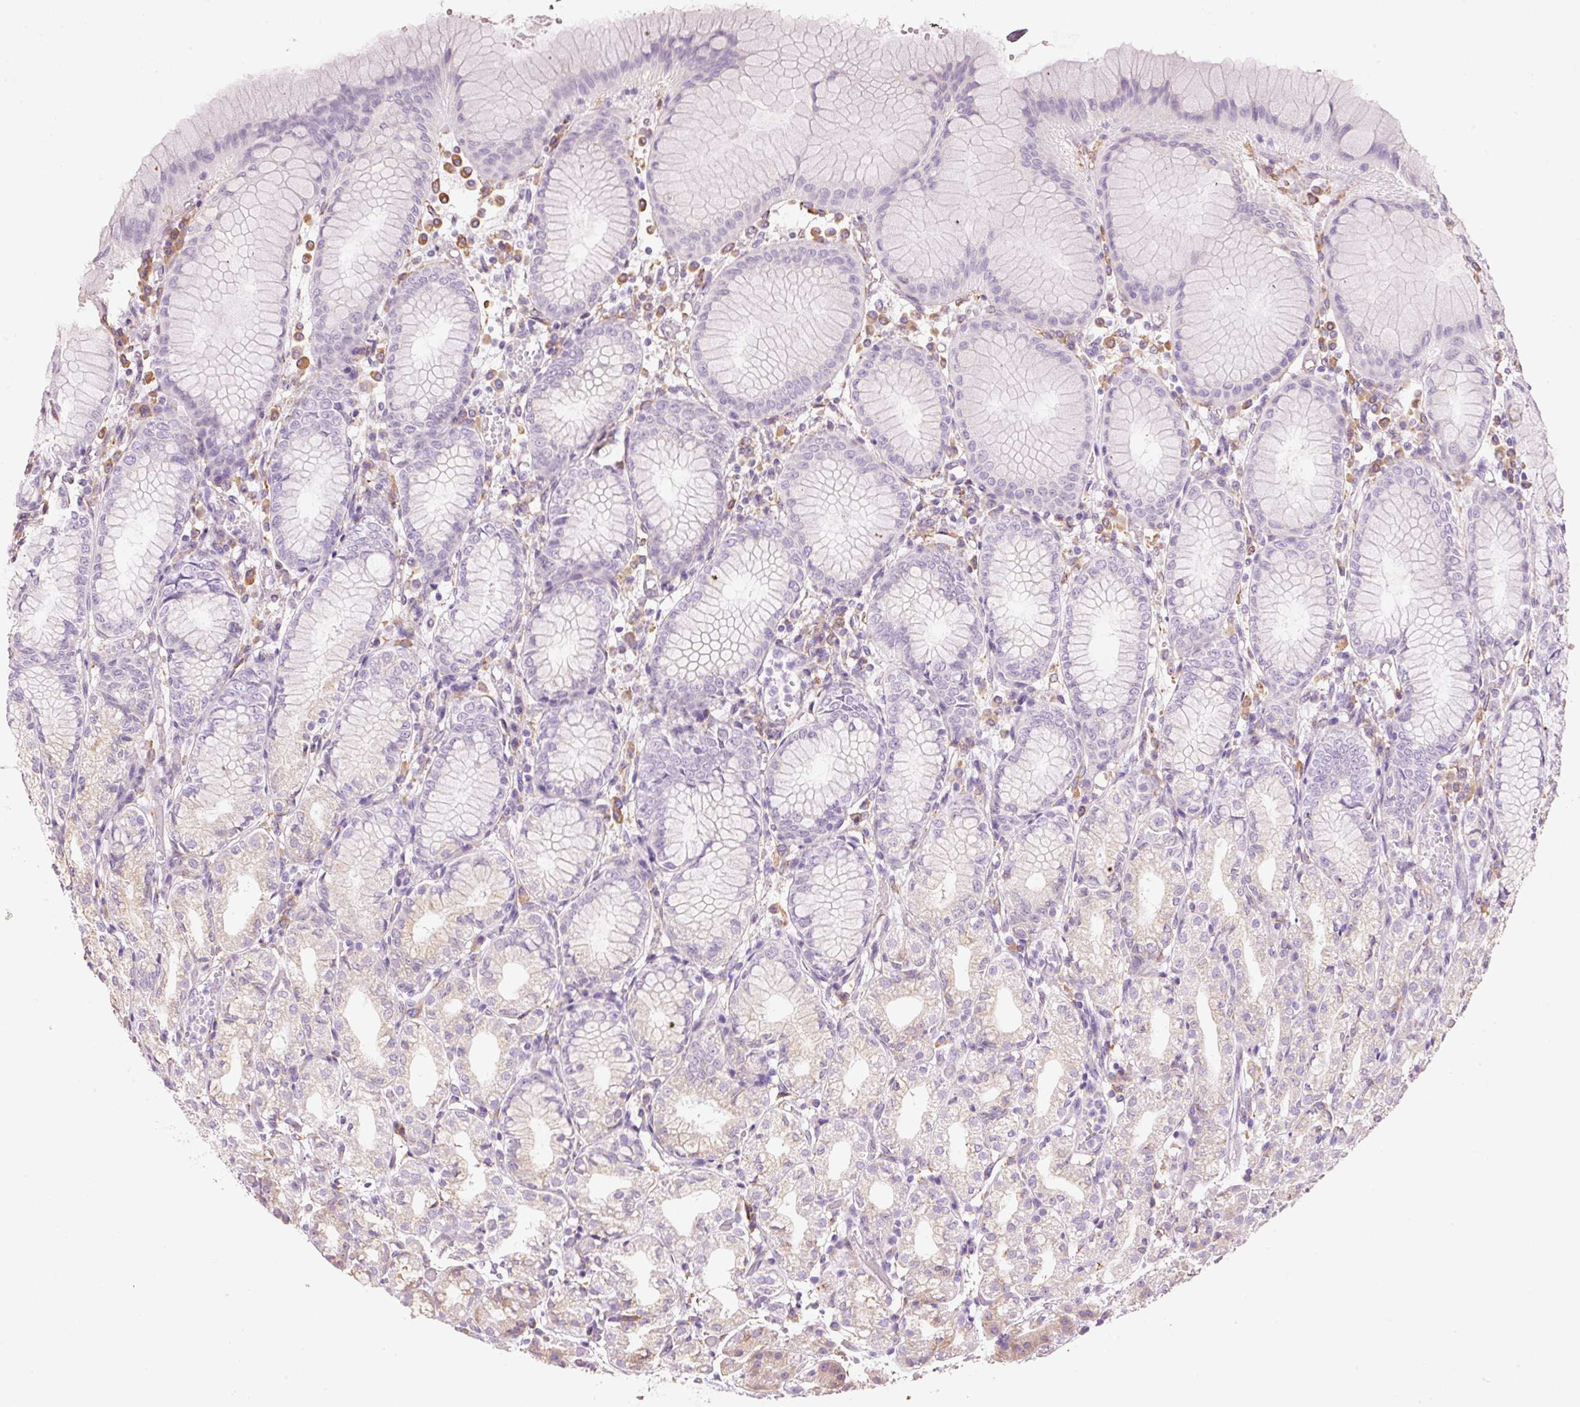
{"staining": {"intensity": "moderate", "quantity": "<25%", "location": "cytoplasmic/membranous"}, "tissue": "stomach", "cell_type": "Glandular cells", "image_type": "normal", "snomed": [{"axis": "morphology", "description": "Normal tissue, NOS"}, {"axis": "topography", "description": "Stomach"}], "caption": "High-magnification brightfield microscopy of benign stomach stained with DAB (3,3'-diaminobenzidine) (brown) and counterstained with hematoxylin (blue). glandular cells exhibit moderate cytoplasmic/membranous staining is identified in about<25% of cells. The protein is stained brown, and the nuclei are stained in blue (DAB (3,3'-diaminobenzidine) IHC with brightfield microscopy, high magnification).", "gene": "GCG", "patient": {"sex": "female", "age": 57}}